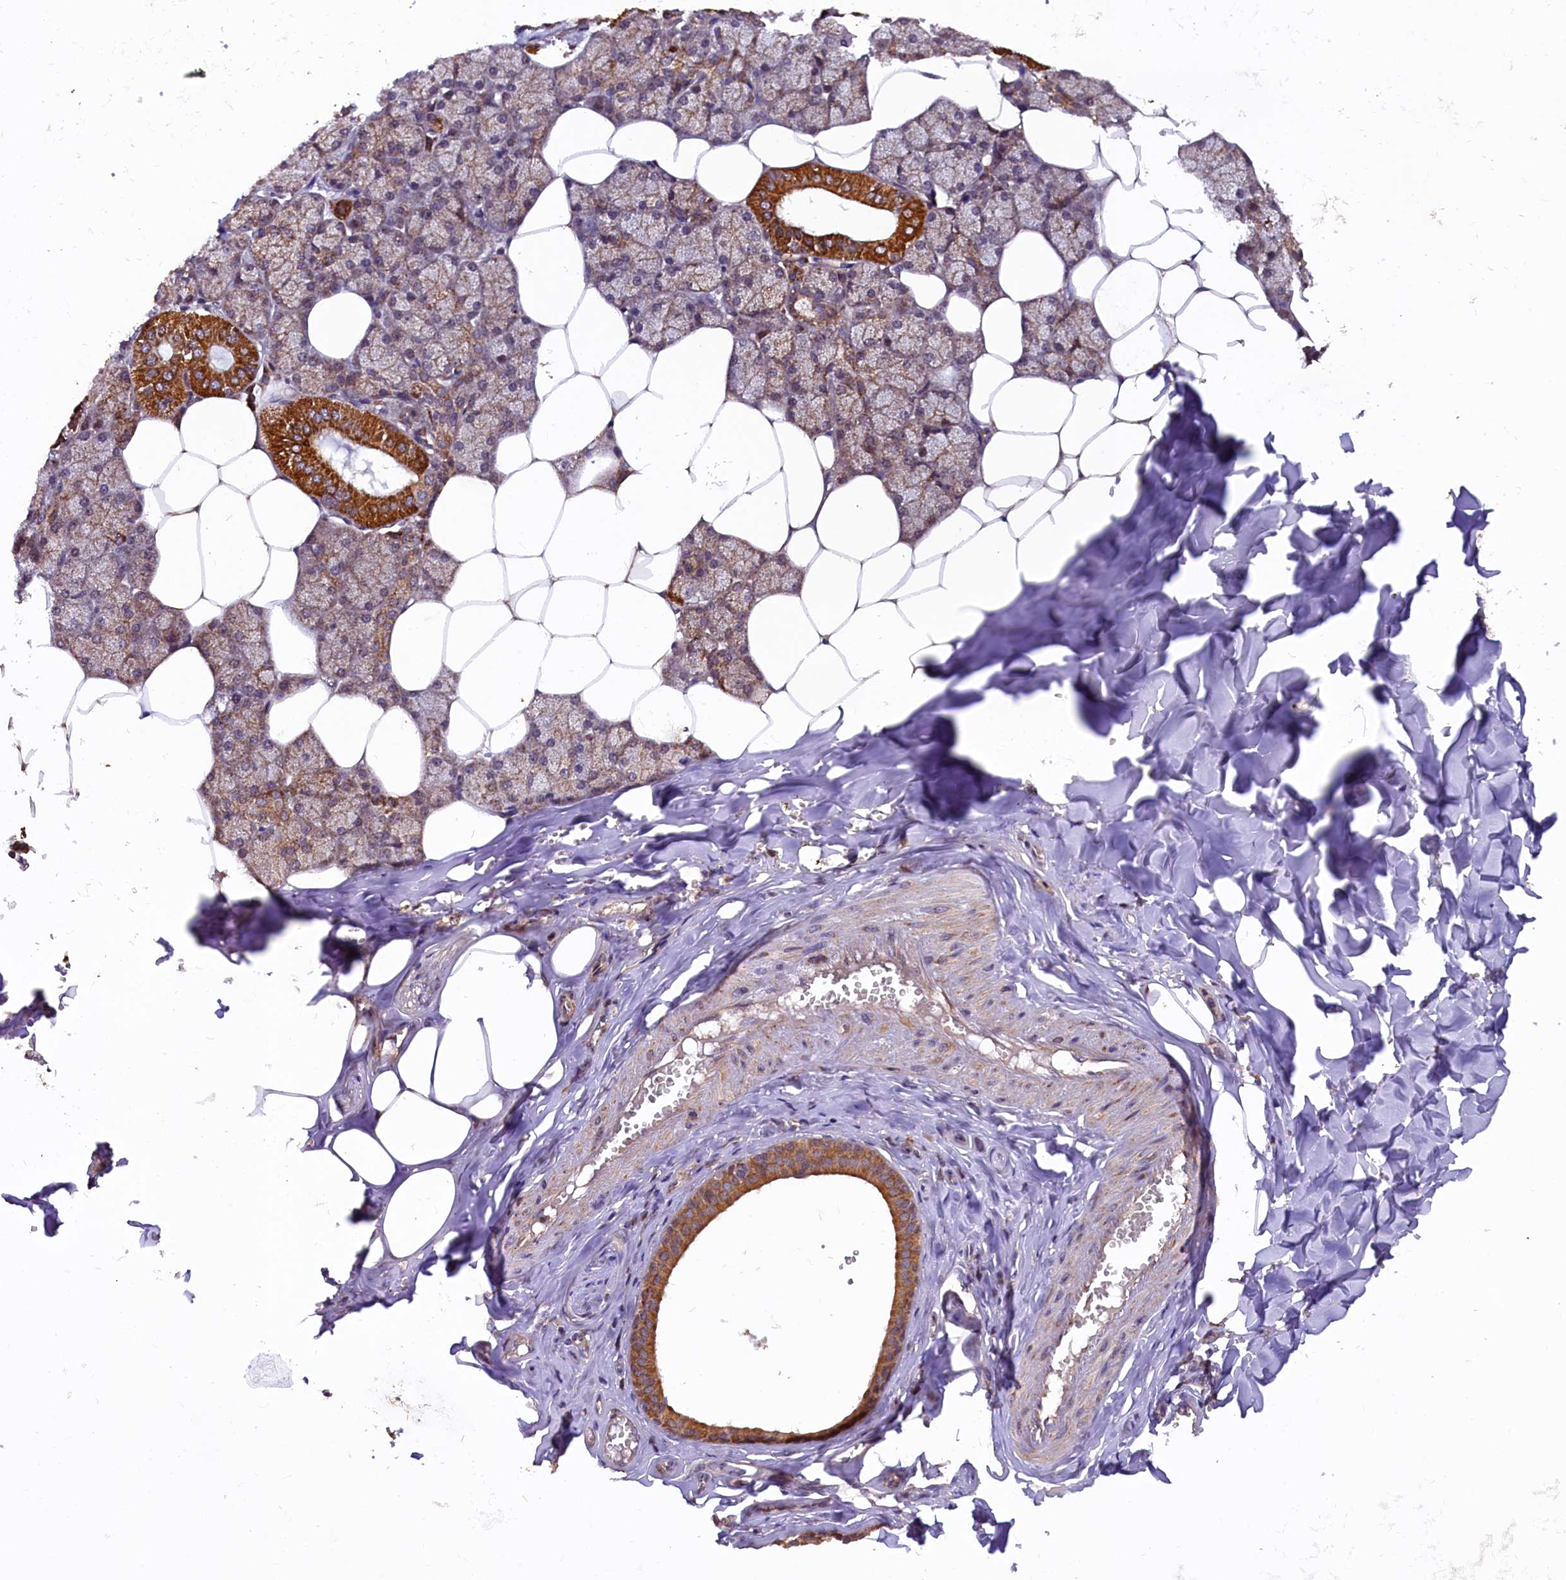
{"staining": {"intensity": "strong", "quantity": "25%-75%", "location": "cytoplasmic/membranous"}, "tissue": "salivary gland", "cell_type": "Glandular cells", "image_type": "normal", "snomed": [{"axis": "morphology", "description": "Normal tissue, NOS"}, {"axis": "topography", "description": "Salivary gland"}], "caption": "Glandular cells reveal high levels of strong cytoplasmic/membranous positivity in approximately 25%-75% of cells in unremarkable human salivary gland. (DAB (3,3'-diaminobenzidine) IHC with brightfield microscopy, high magnification).", "gene": "DOHH", "patient": {"sex": "male", "age": 62}}